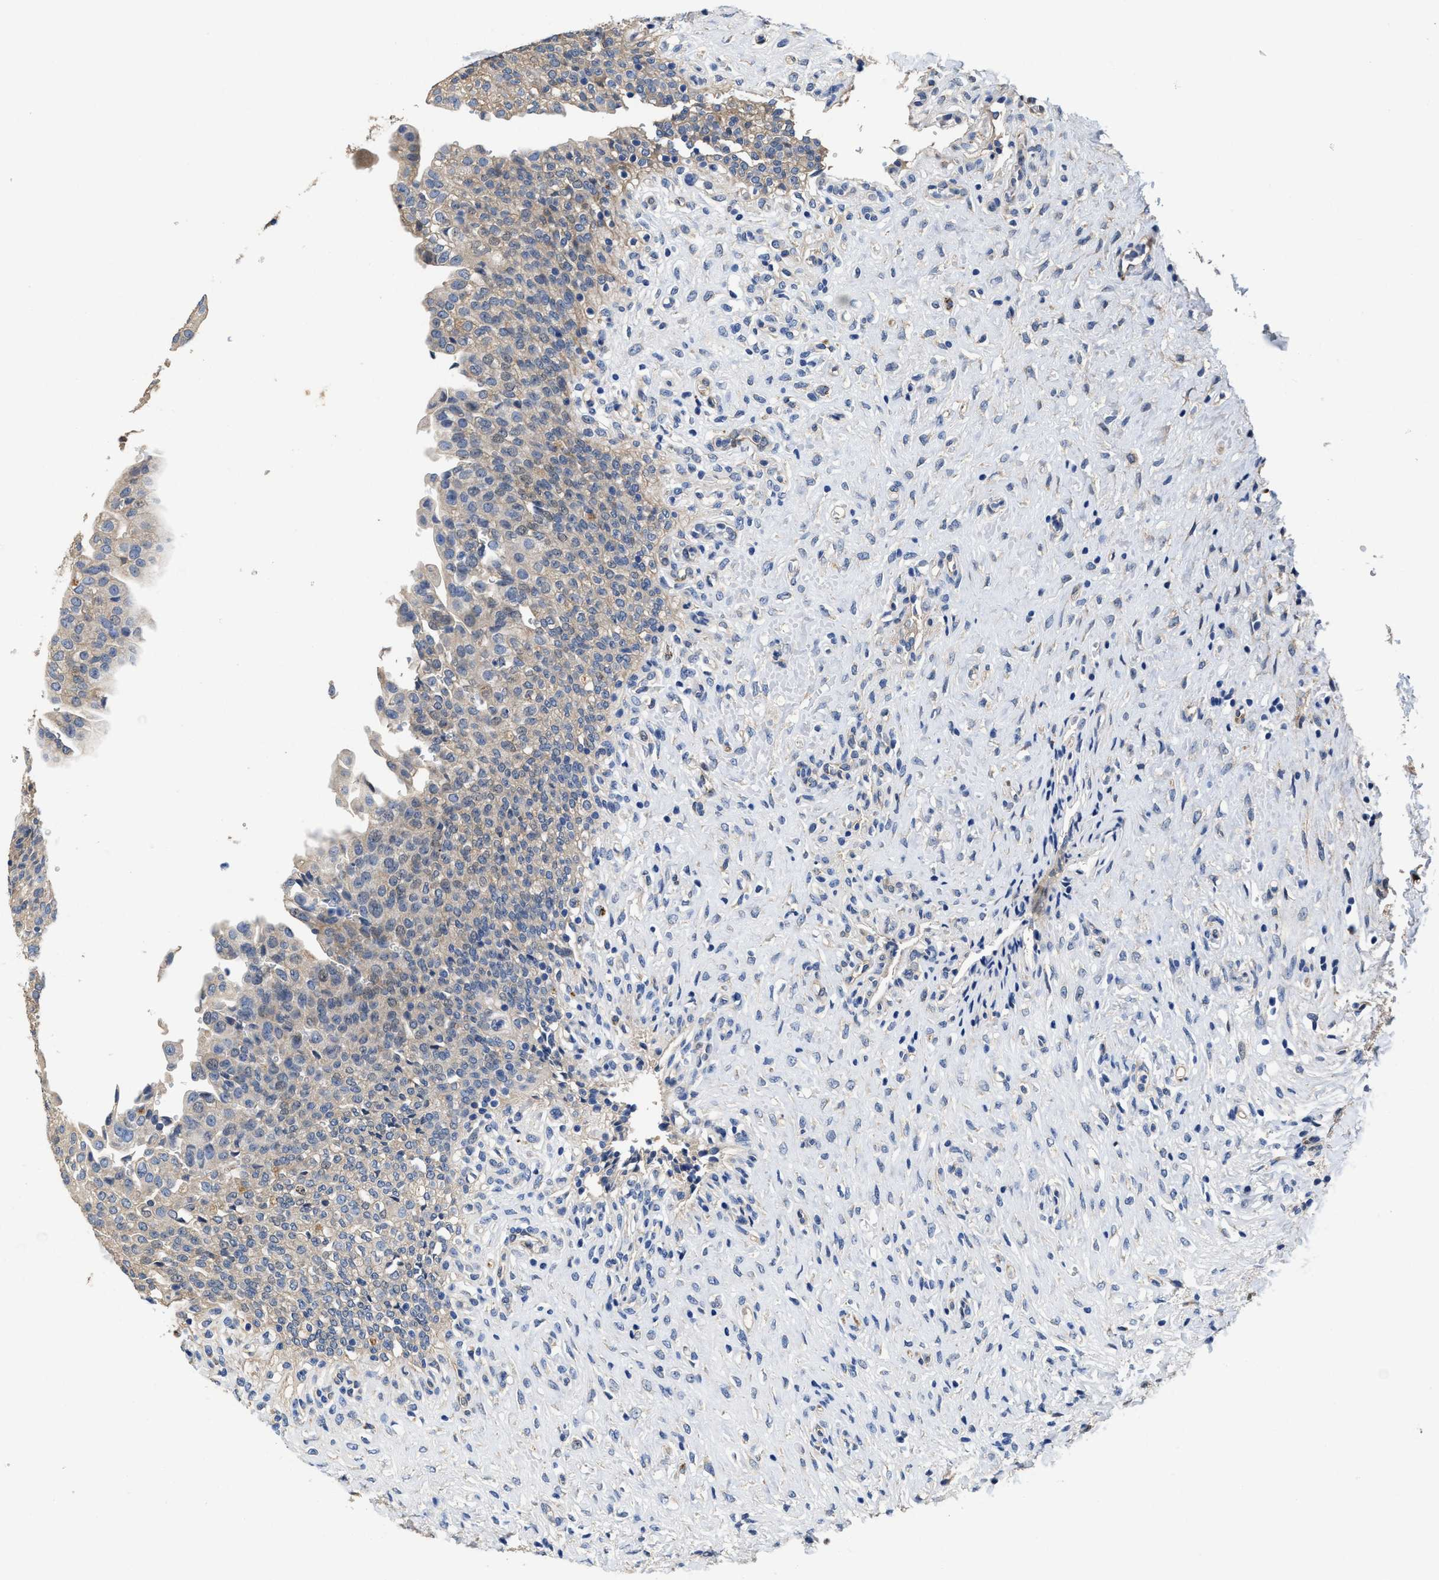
{"staining": {"intensity": "weak", "quantity": "<25%", "location": "cytoplasmic/membranous"}, "tissue": "urinary bladder", "cell_type": "Urothelial cells", "image_type": "normal", "snomed": [{"axis": "morphology", "description": "Urothelial carcinoma, High grade"}, {"axis": "topography", "description": "Urinary bladder"}], "caption": "The immunohistochemistry micrograph has no significant expression in urothelial cells of urinary bladder. (Immunohistochemistry, brightfield microscopy, high magnification).", "gene": "PEG10", "patient": {"sex": "male", "age": 46}}